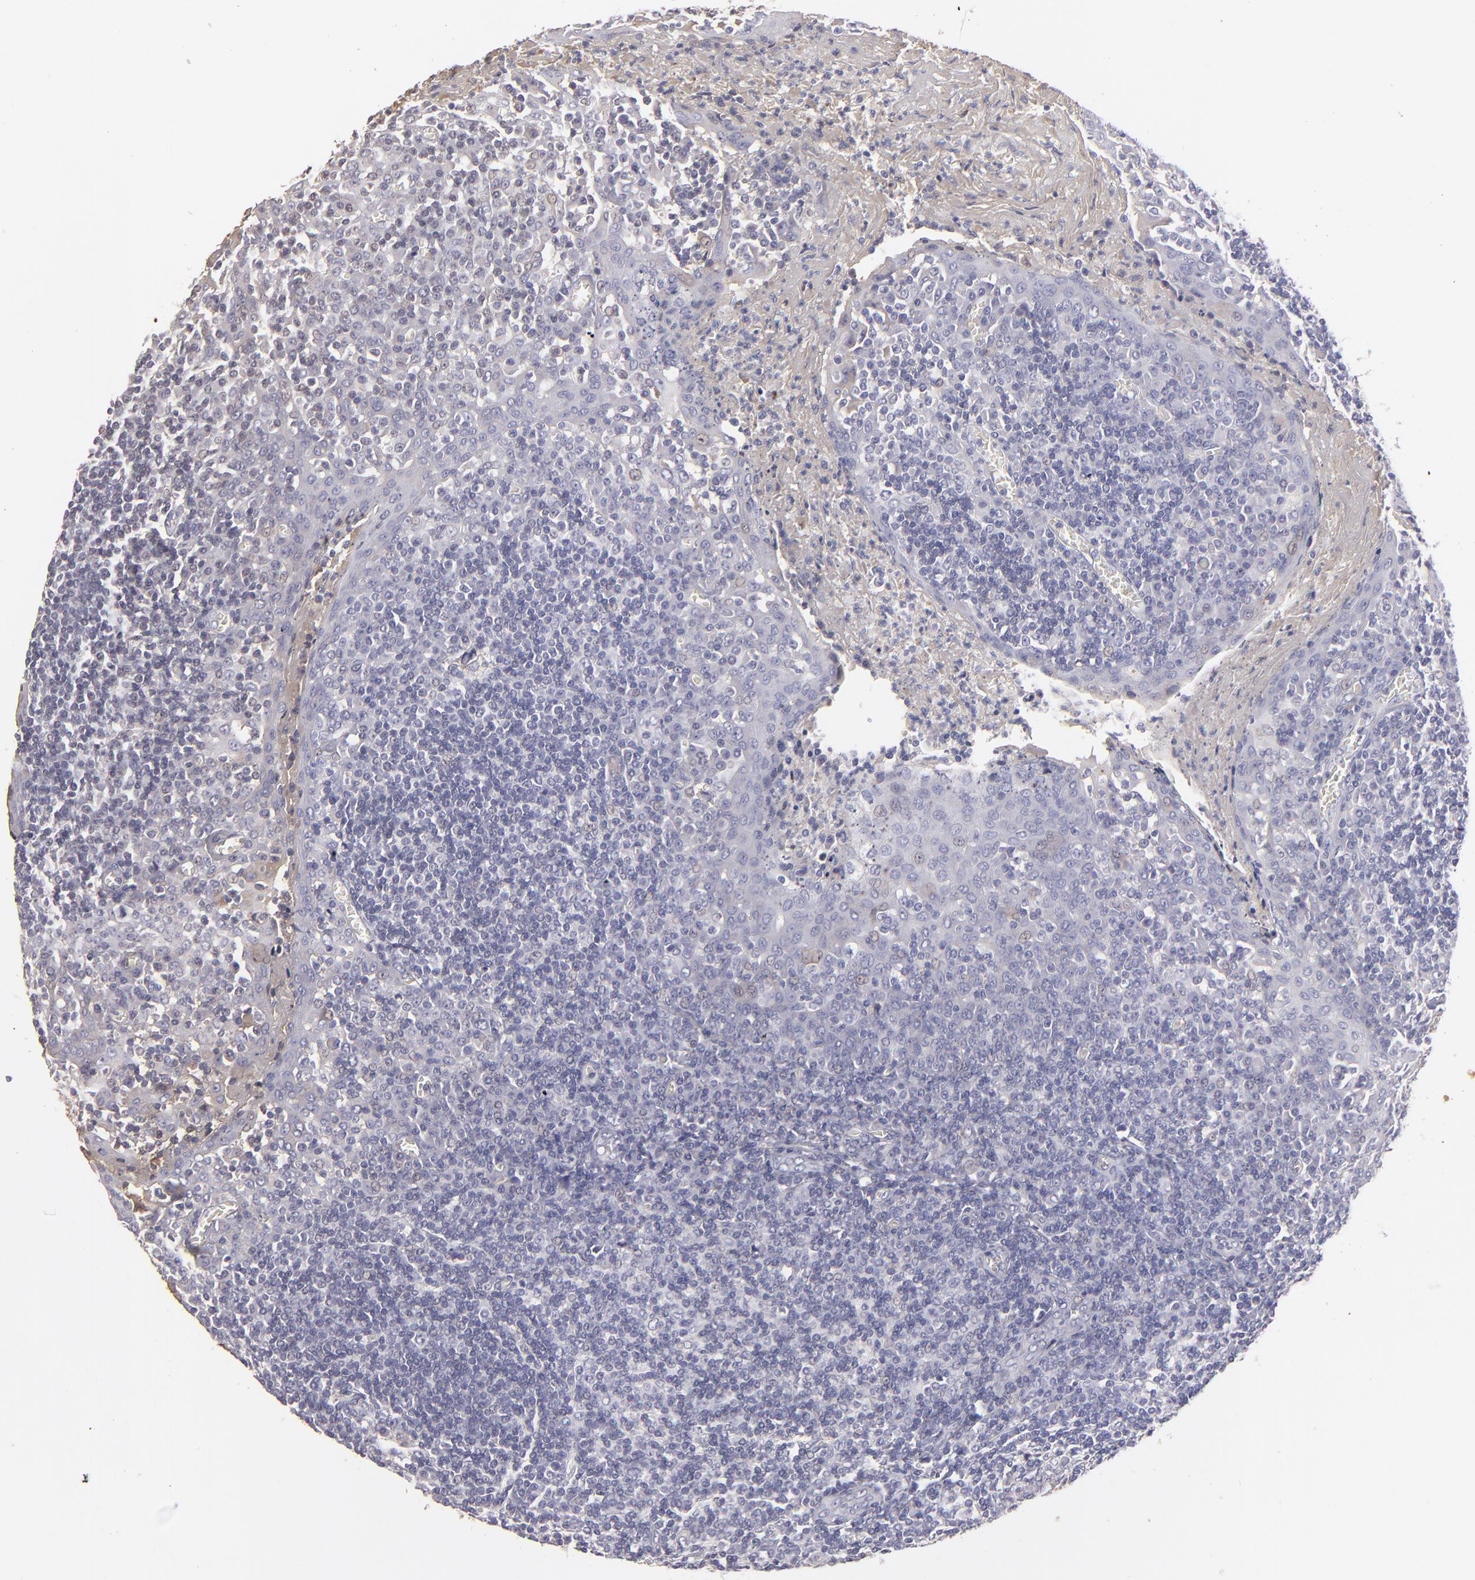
{"staining": {"intensity": "negative", "quantity": "none", "location": "none"}, "tissue": "tonsil", "cell_type": "Germinal center cells", "image_type": "normal", "snomed": [{"axis": "morphology", "description": "Normal tissue, NOS"}, {"axis": "topography", "description": "Tonsil"}], "caption": "The immunohistochemistry histopathology image has no significant positivity in germinal center cells of tonsil. (DAB (3,3'-diaminobenzidine) immunohistochemistry, high magnification).", "gene": "ABCC4", "patient": {"sex": "female", "age": 41}}